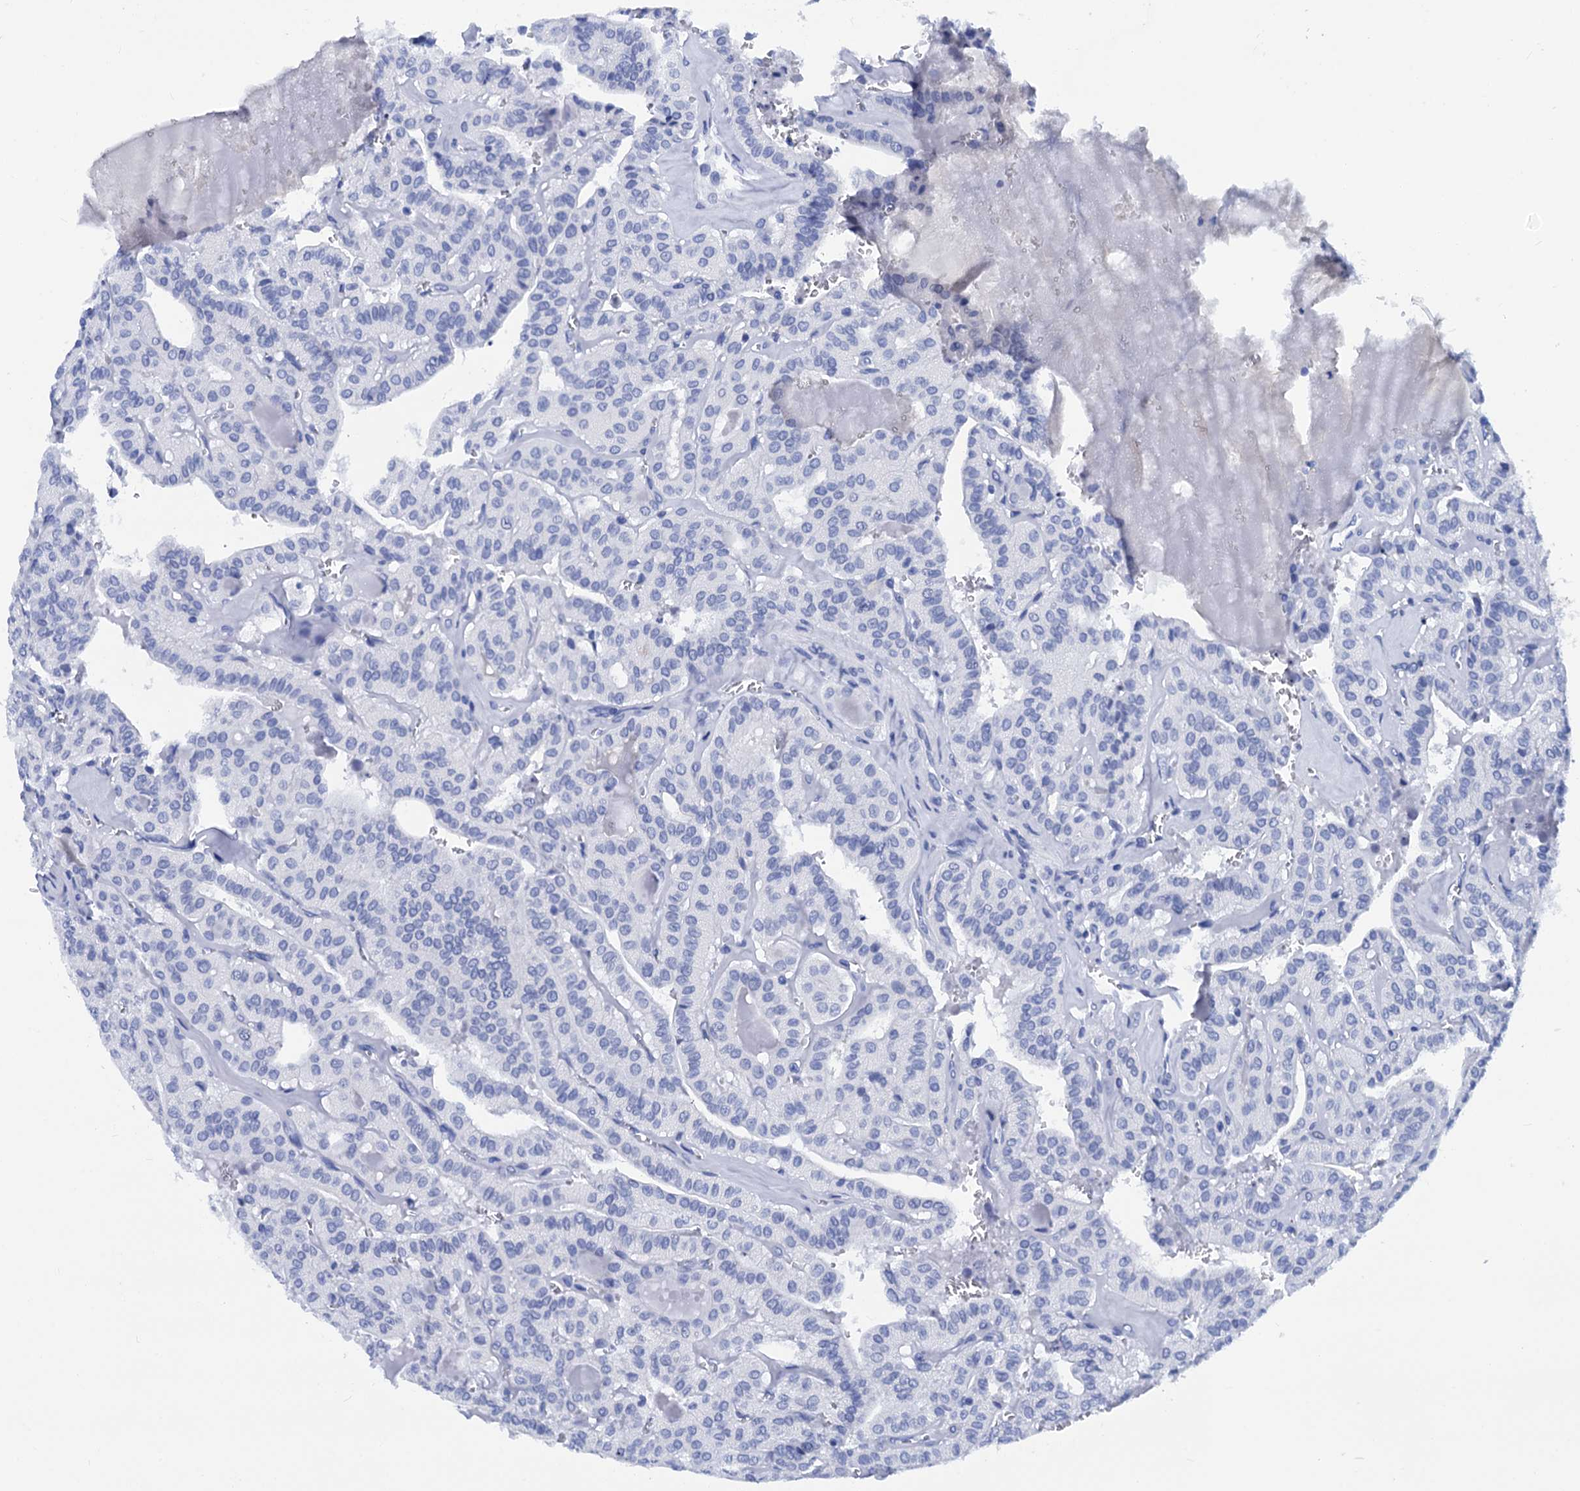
{"staining": {"intensity": "negative", "quantity": "none", "location": "none"}, "tissue": "thyroid cancer", "cell_type": "Tumor cells", "image_type": "cancer", "snomed": [{"axis": "morphology", "description": "Papillary adenocarcinoma, NOS"}, {"axis": "topography", "description": "Thyroid gland"}], "caption": "DAB immunohistochemical staining of thyroid cancer reveals no significant staining in tumor cells.", "gene": "MYBPC3", "patient": {"sex": "male", "age": 52}}